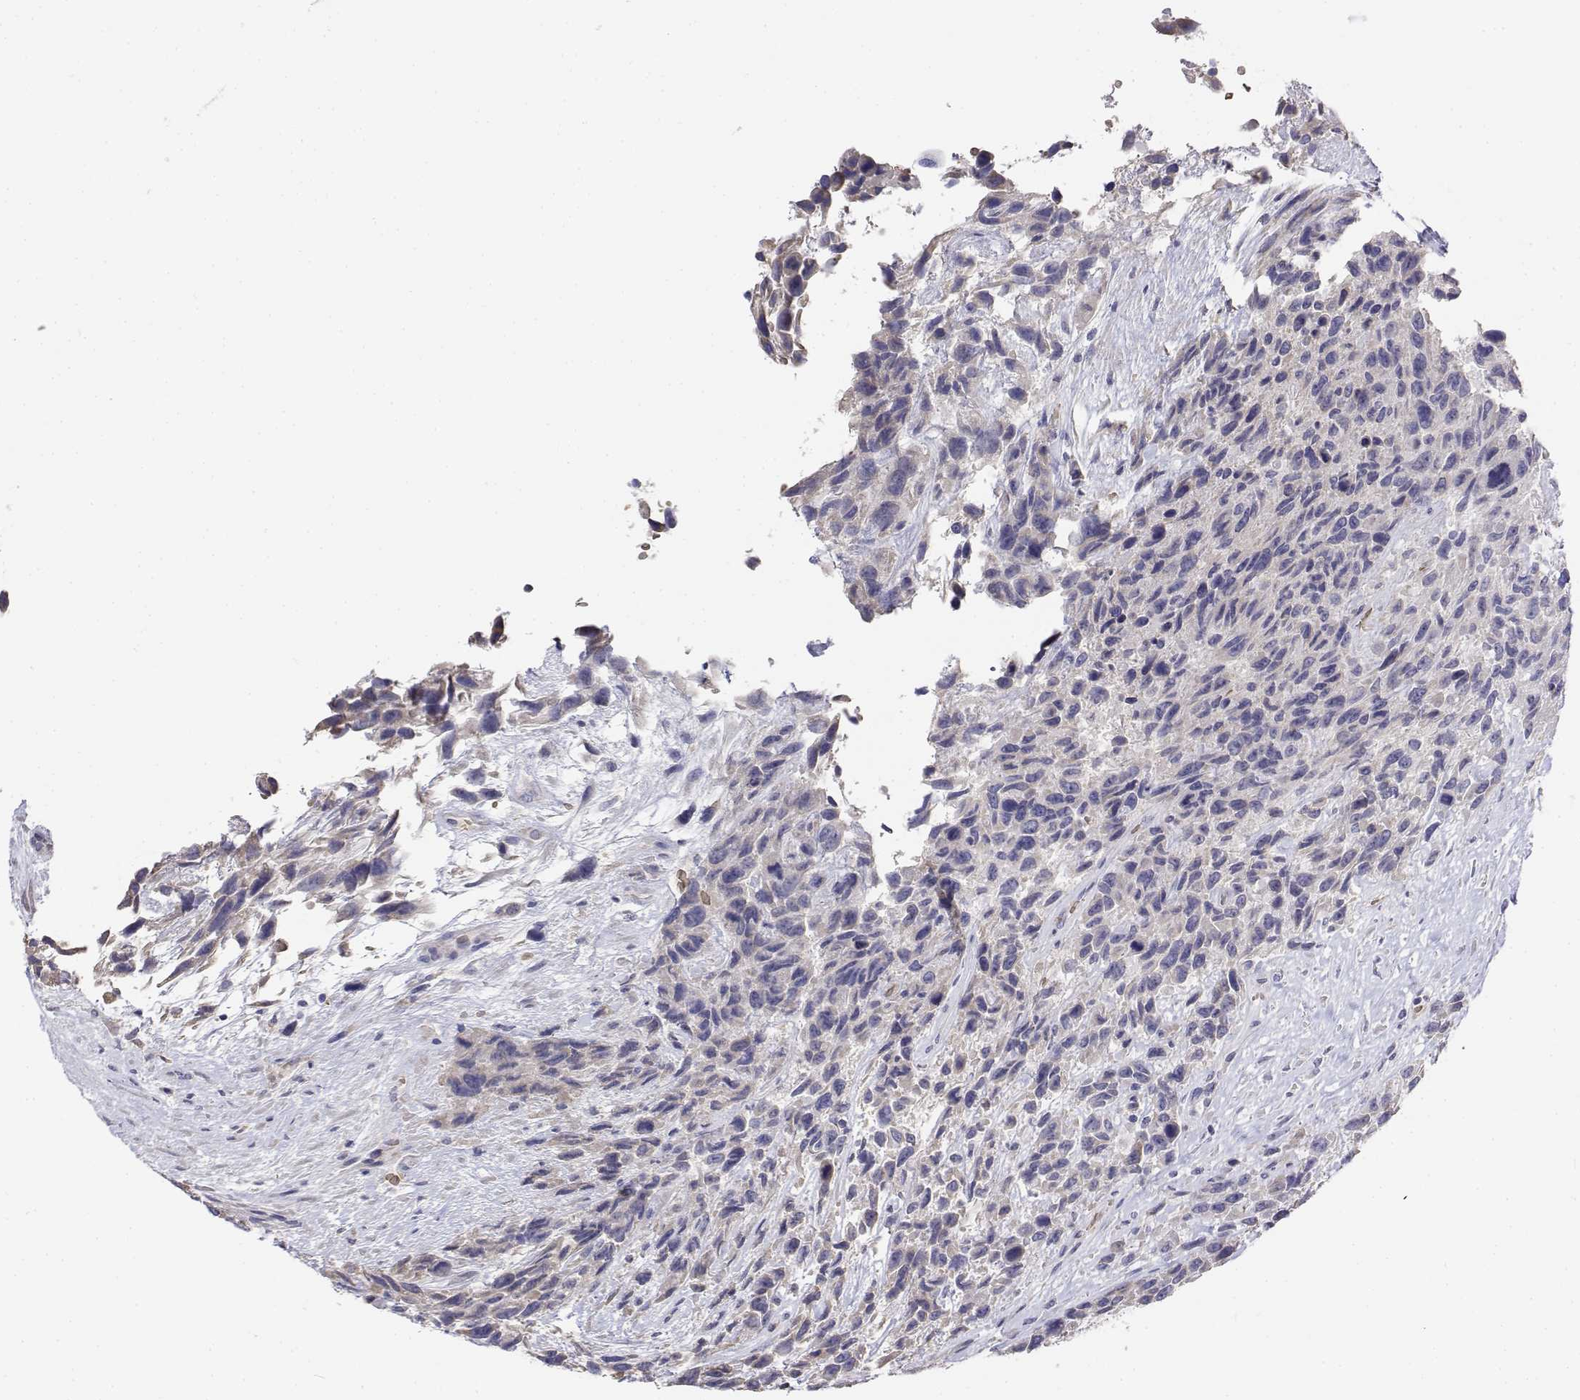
{"staining": {"intensity": "negative", "quantity": "none", "location": "none"}, "tissue": "urothelial cancer", "cell_type": "Tumor cells", "image_type": "cancer", "snomed": [{"axis": "morphology", "description": "Urothelial carcinoma, High grade"}, {"axis": "topography", "description": "Urinary bladder"}], "caption": "Urothelial cancer was stained to show a protein in brown. There is no significant expression in tumor cells. The staining is performed using DAB (3,3'-diaminobenzidine) brown chromogen with nuclei counter-stained in using hematoxylin.", "gene": "CADM1", "patient": {"sex": "female", "age": 70}}